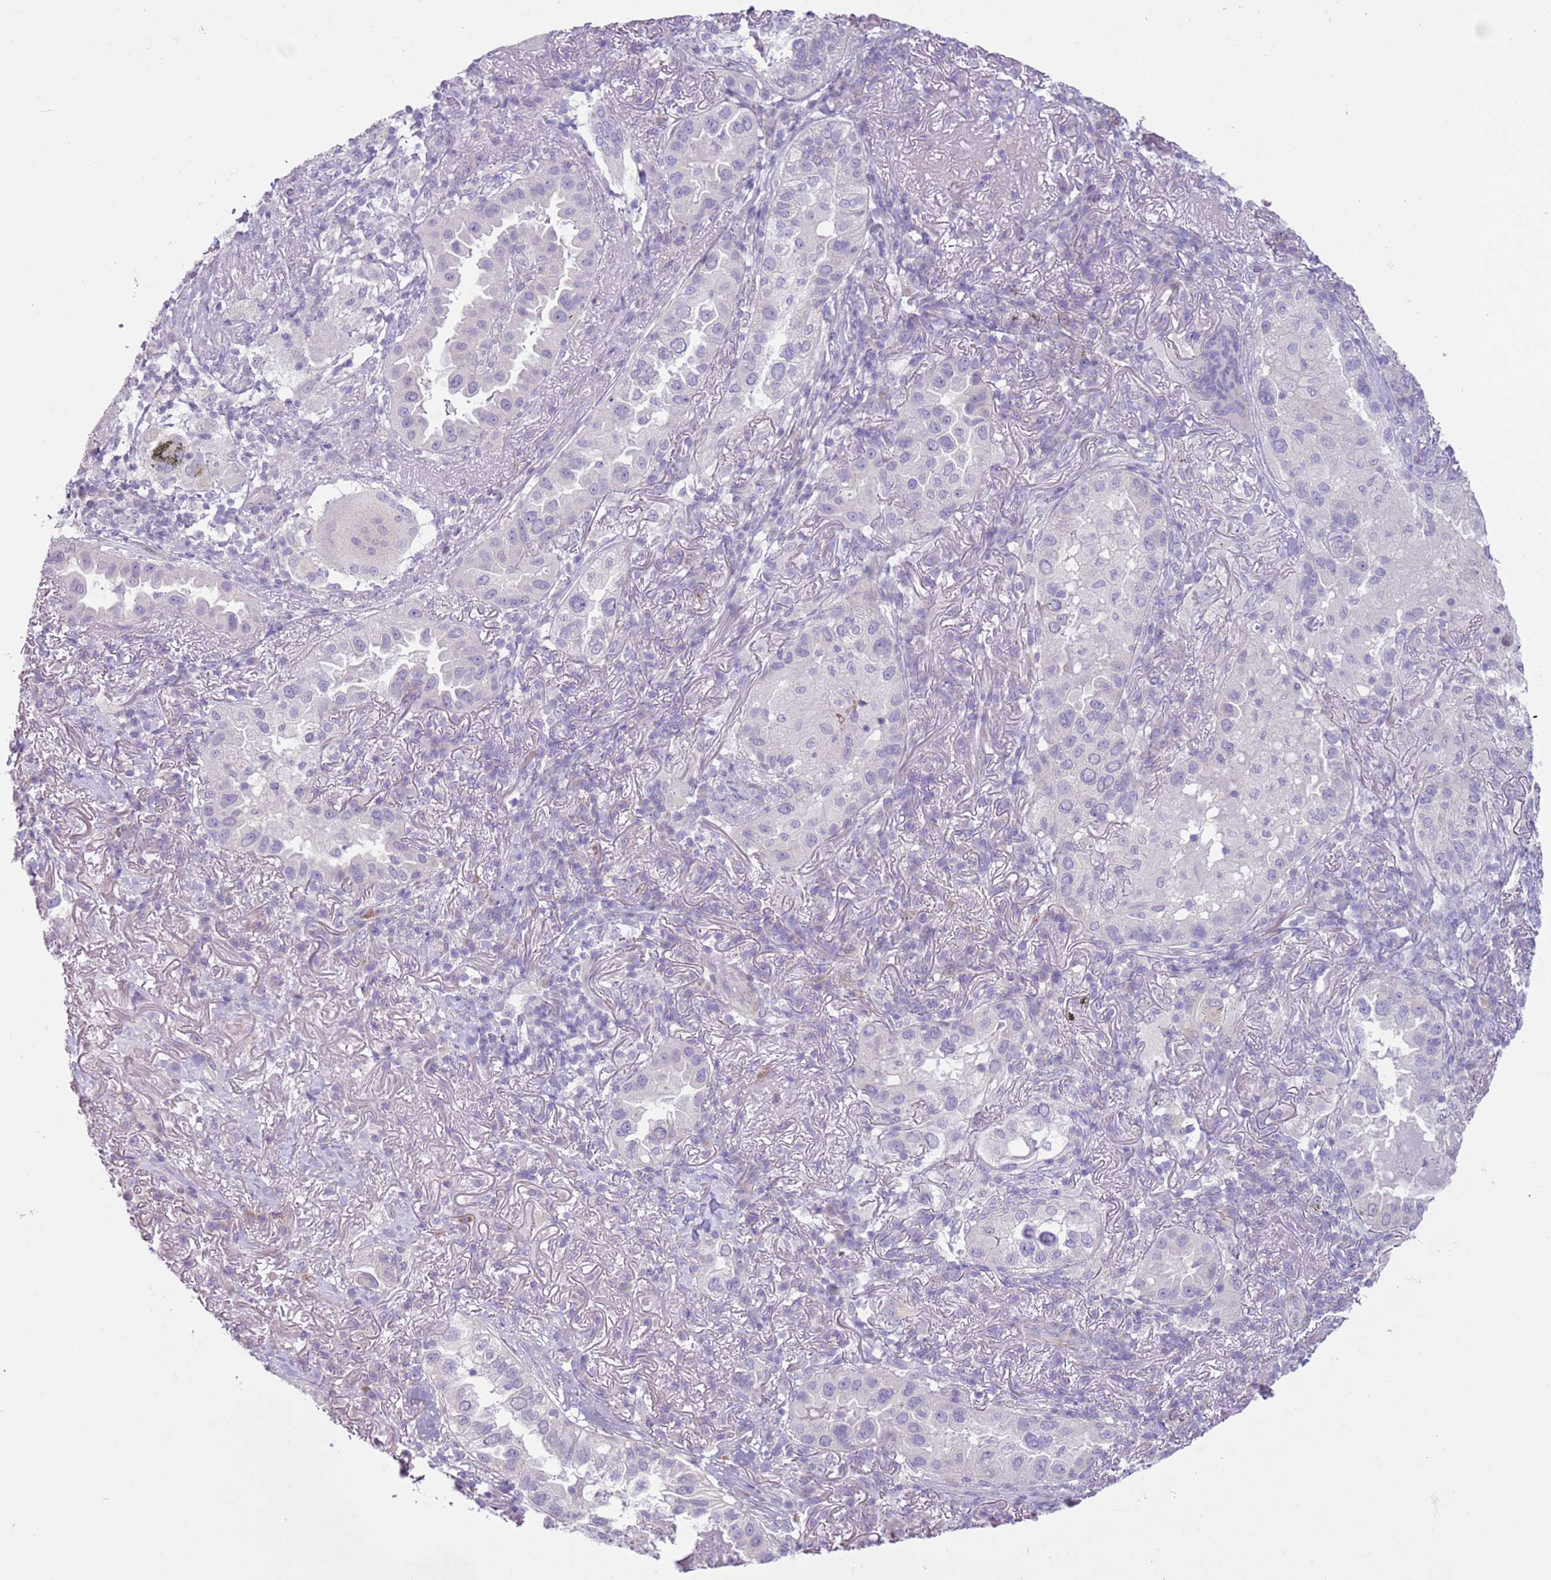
{"staining": {"intensity": "negative", "quantity": "none", "location": "none"}, "tissue": "lung cancer", "cell_type": "Tumor cells", "image_type": "cancer", "snomed": [{"axis": "morphology", "description": "Adenocarcinoma, NOS"}, {"axis": "topography", "description": "Lung"}], "caption": "Tumor cells are negative for brown protein staining in lung cancer (adenocarcinoma).", "gene": "ZNF239", "patient": {"sex": "female", "age": 69}}